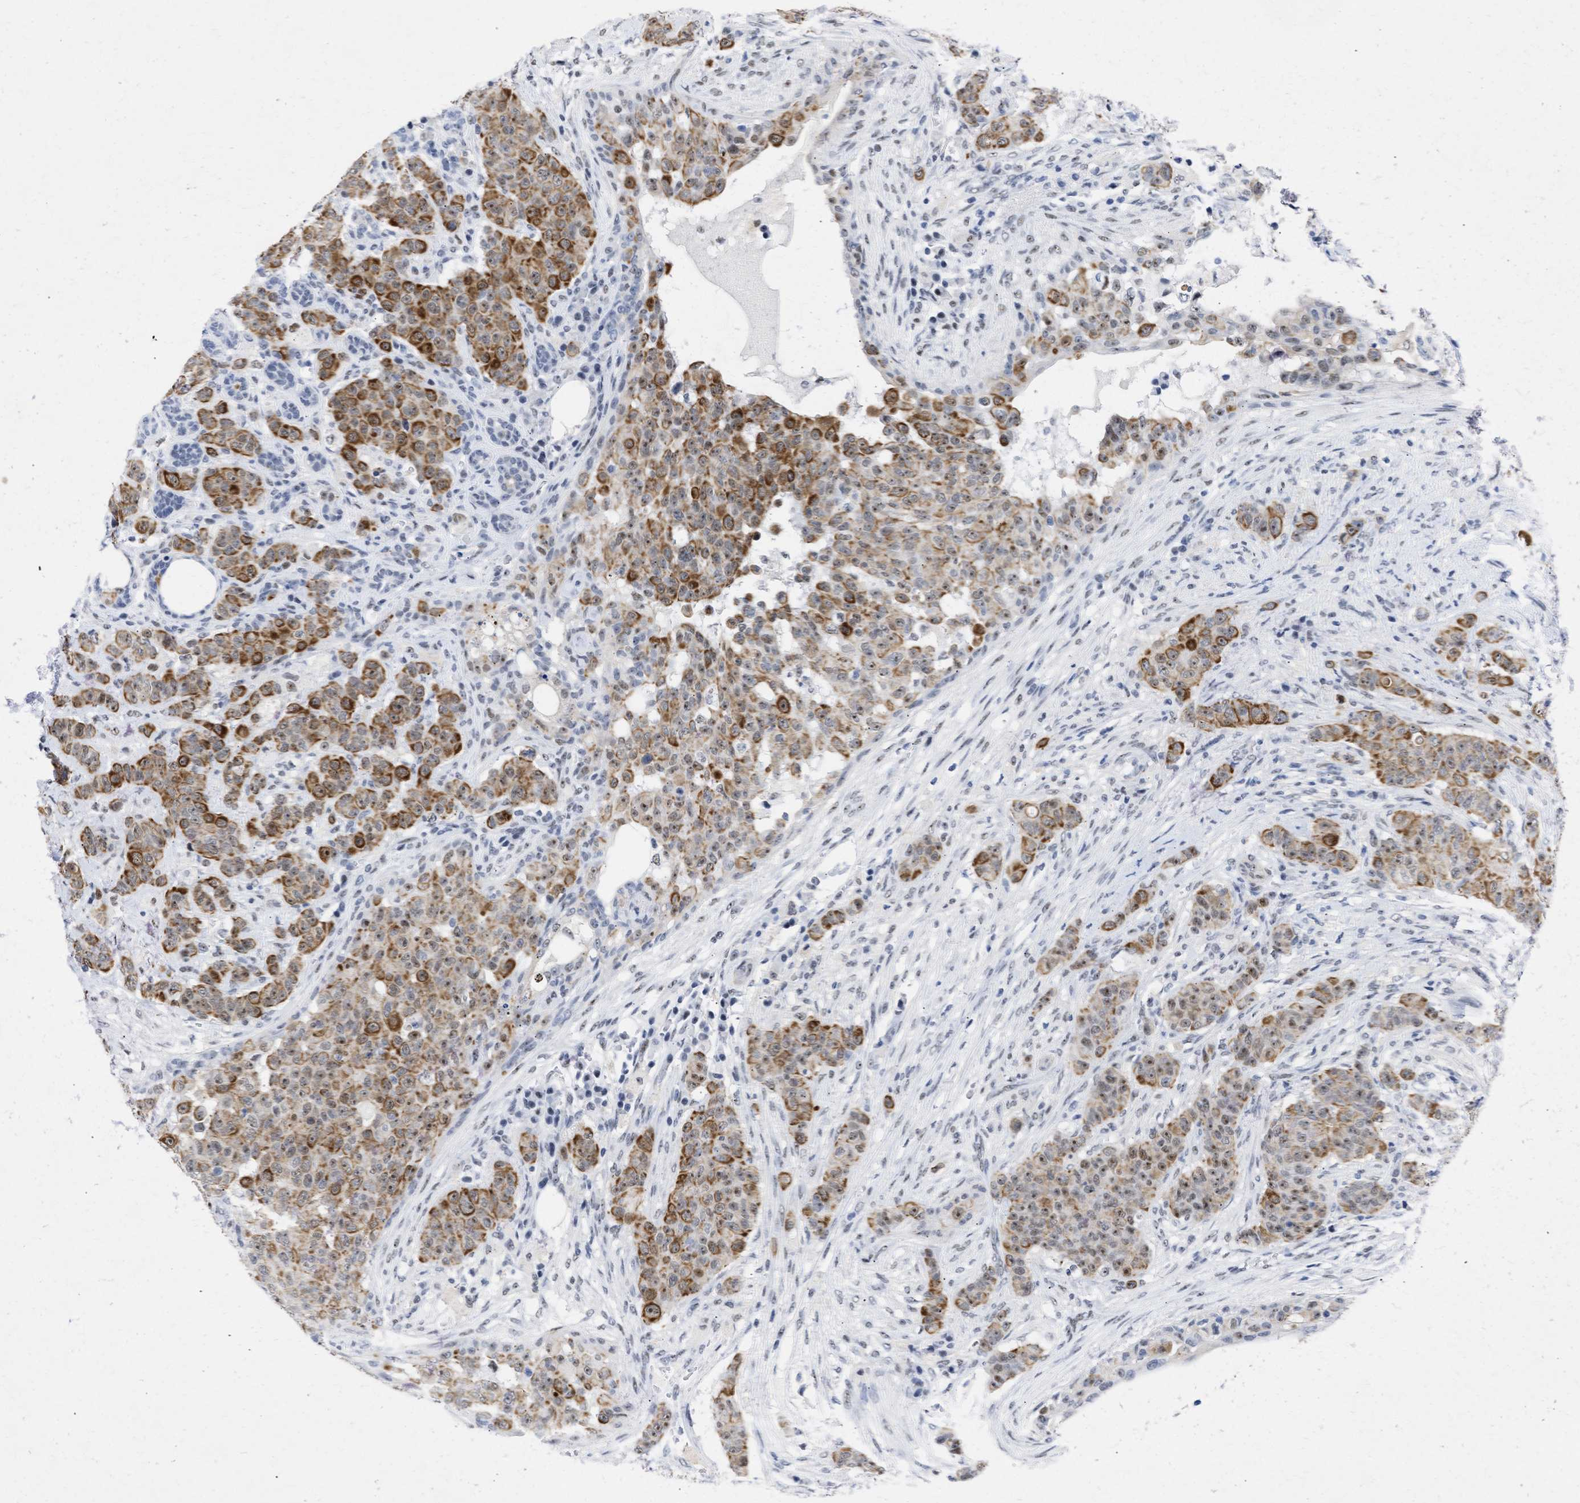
{"staining": {"intensity": "moderate", "quantity": ">75%", "location": "cytoplasmic/membranous,nuclear"}, "tissue": "breast cancer", "cell_type": "Tumor cells", "image_type": "cancer", "snomed": [{"axis": "morphology", "description": "Normal tissue, NOS"}, {"axis": "morphology", "description": "Duct carcinoma"}, {"axis": "topography", "description": "Breast"}], "caption": "Invasive ductal carcinoma (breast) was stained to show a protein in brown. There is medium levels of moderate cytoplasmic/membranous and nuclear staining in approximately >75% of tumor cells.", "gene": "DDX41", "patient": {"sex": "female", "age": 40}}